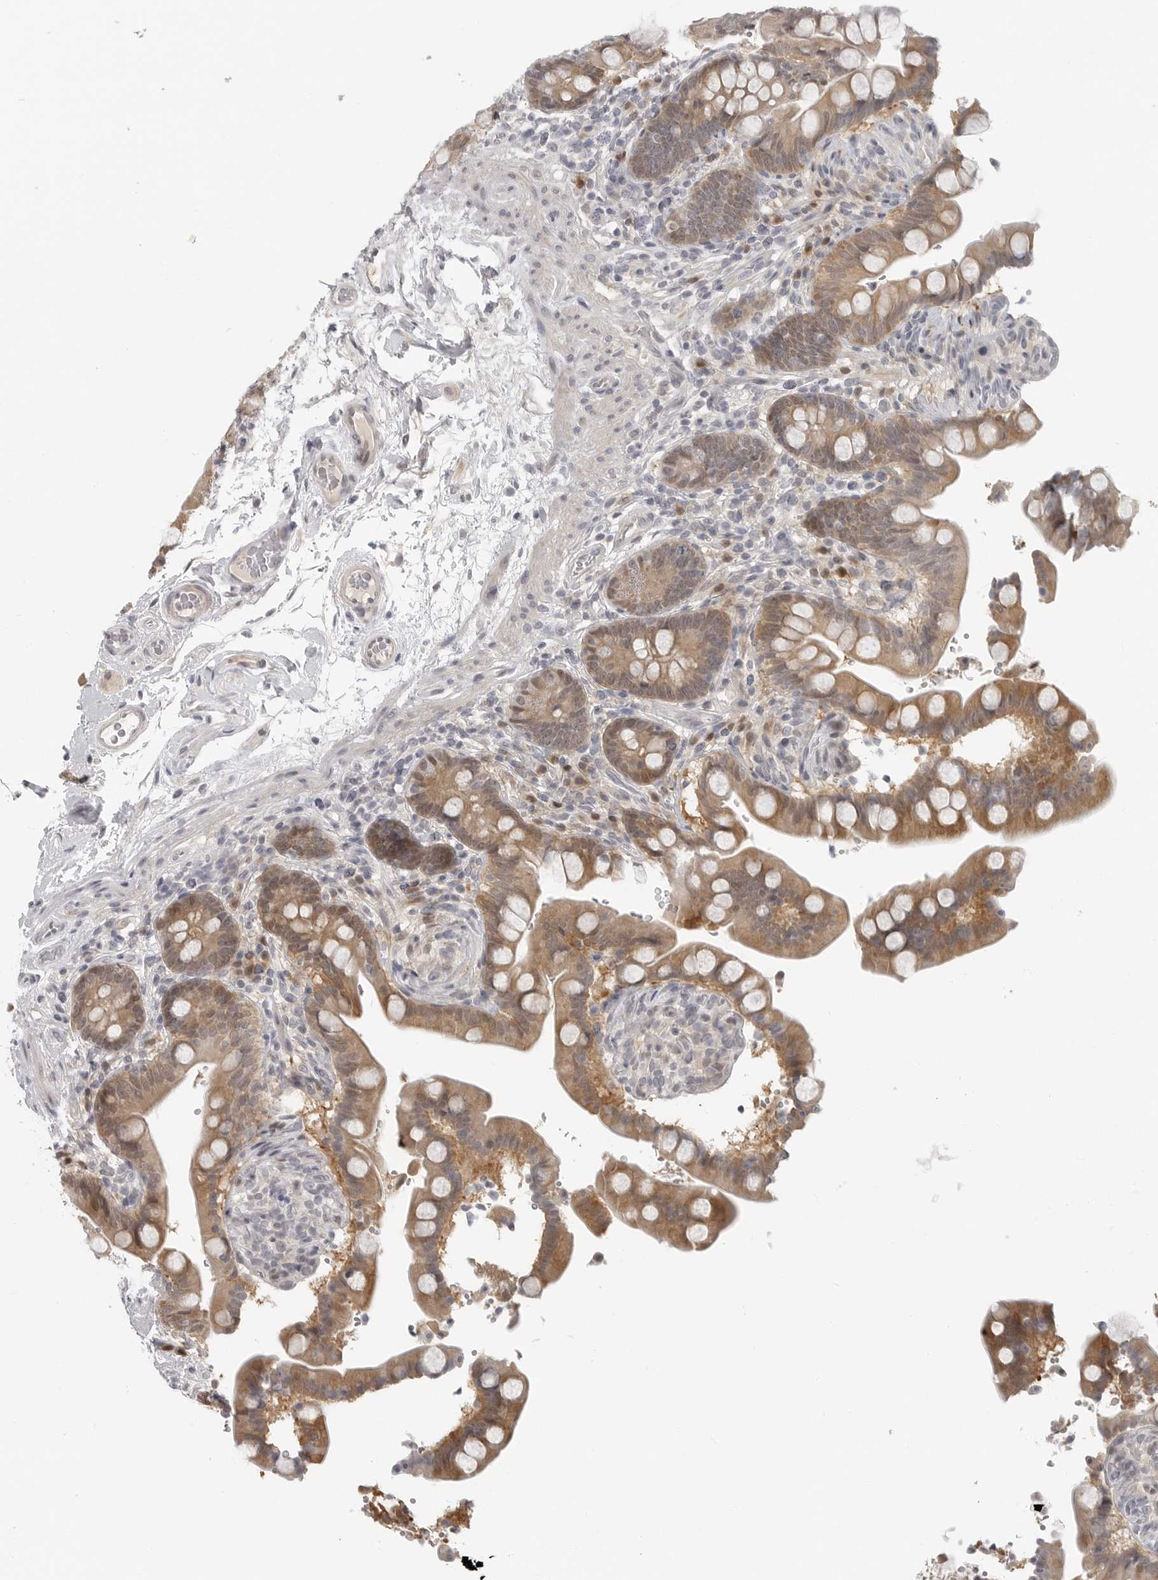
{"staining": {"intensity": "weak", "quantity": ">75%", "location": "cytoplasmic/membranous"}, "tissue": "colon", "cell_type": "Endothelial cells", "image_type": "normal", "snomed": [{"axis": "morphology", "description": "Normal tissue, NOS"}, {"axis": "topography", "description": "Smooth muscle"}, {"axis": "topography", "description": "Colon"}], "caption": "Immunohistochemistry photomicrograph of normal human colon stained for a protein (brown), which displays low levels of weak cytoplasmic/membranous staining in approximately >75% of endothelial cells.", "gene": "CTIF", "patient": {"sex": "male", "age": 73}}